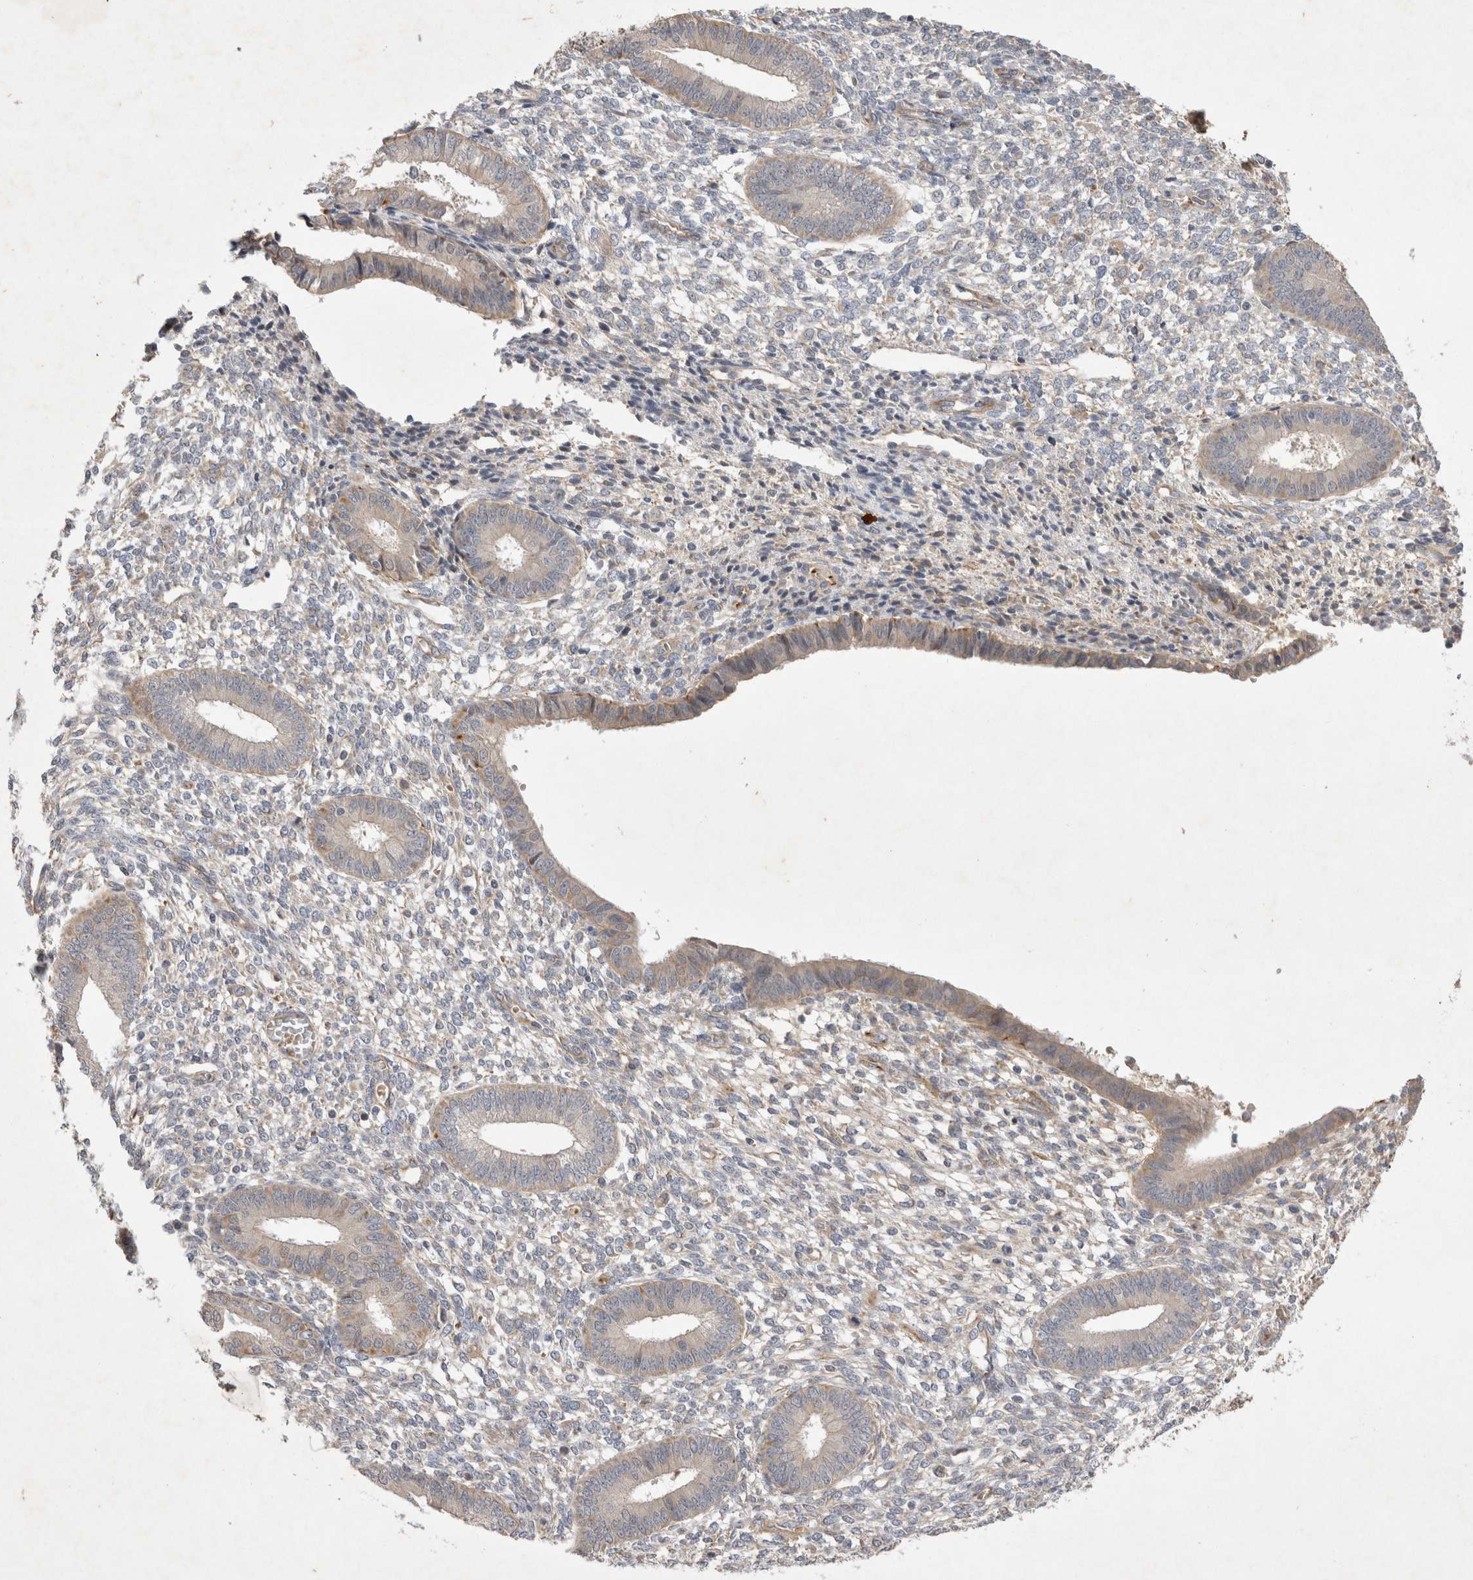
{"staining": {"intensity": "negative", "quantity": "none", "location": "none"}, "tissue": "endometrium", "cell_type": "Cells in endometrial stroma", "image_type": "normal", "snomed": [{"axis": "morphology", "description": "Normal tissue, NOS"}, {"axis": "topography", "description": "Endometrium"}], "caption": "Immunohistochemistry (IHC) of benign human endometrium demonstrates no staining in cells in endometrial stroma. Nuclei are stained in blue.", "gene": "NMU", "patient": {"sex": "female", "age": 46}}